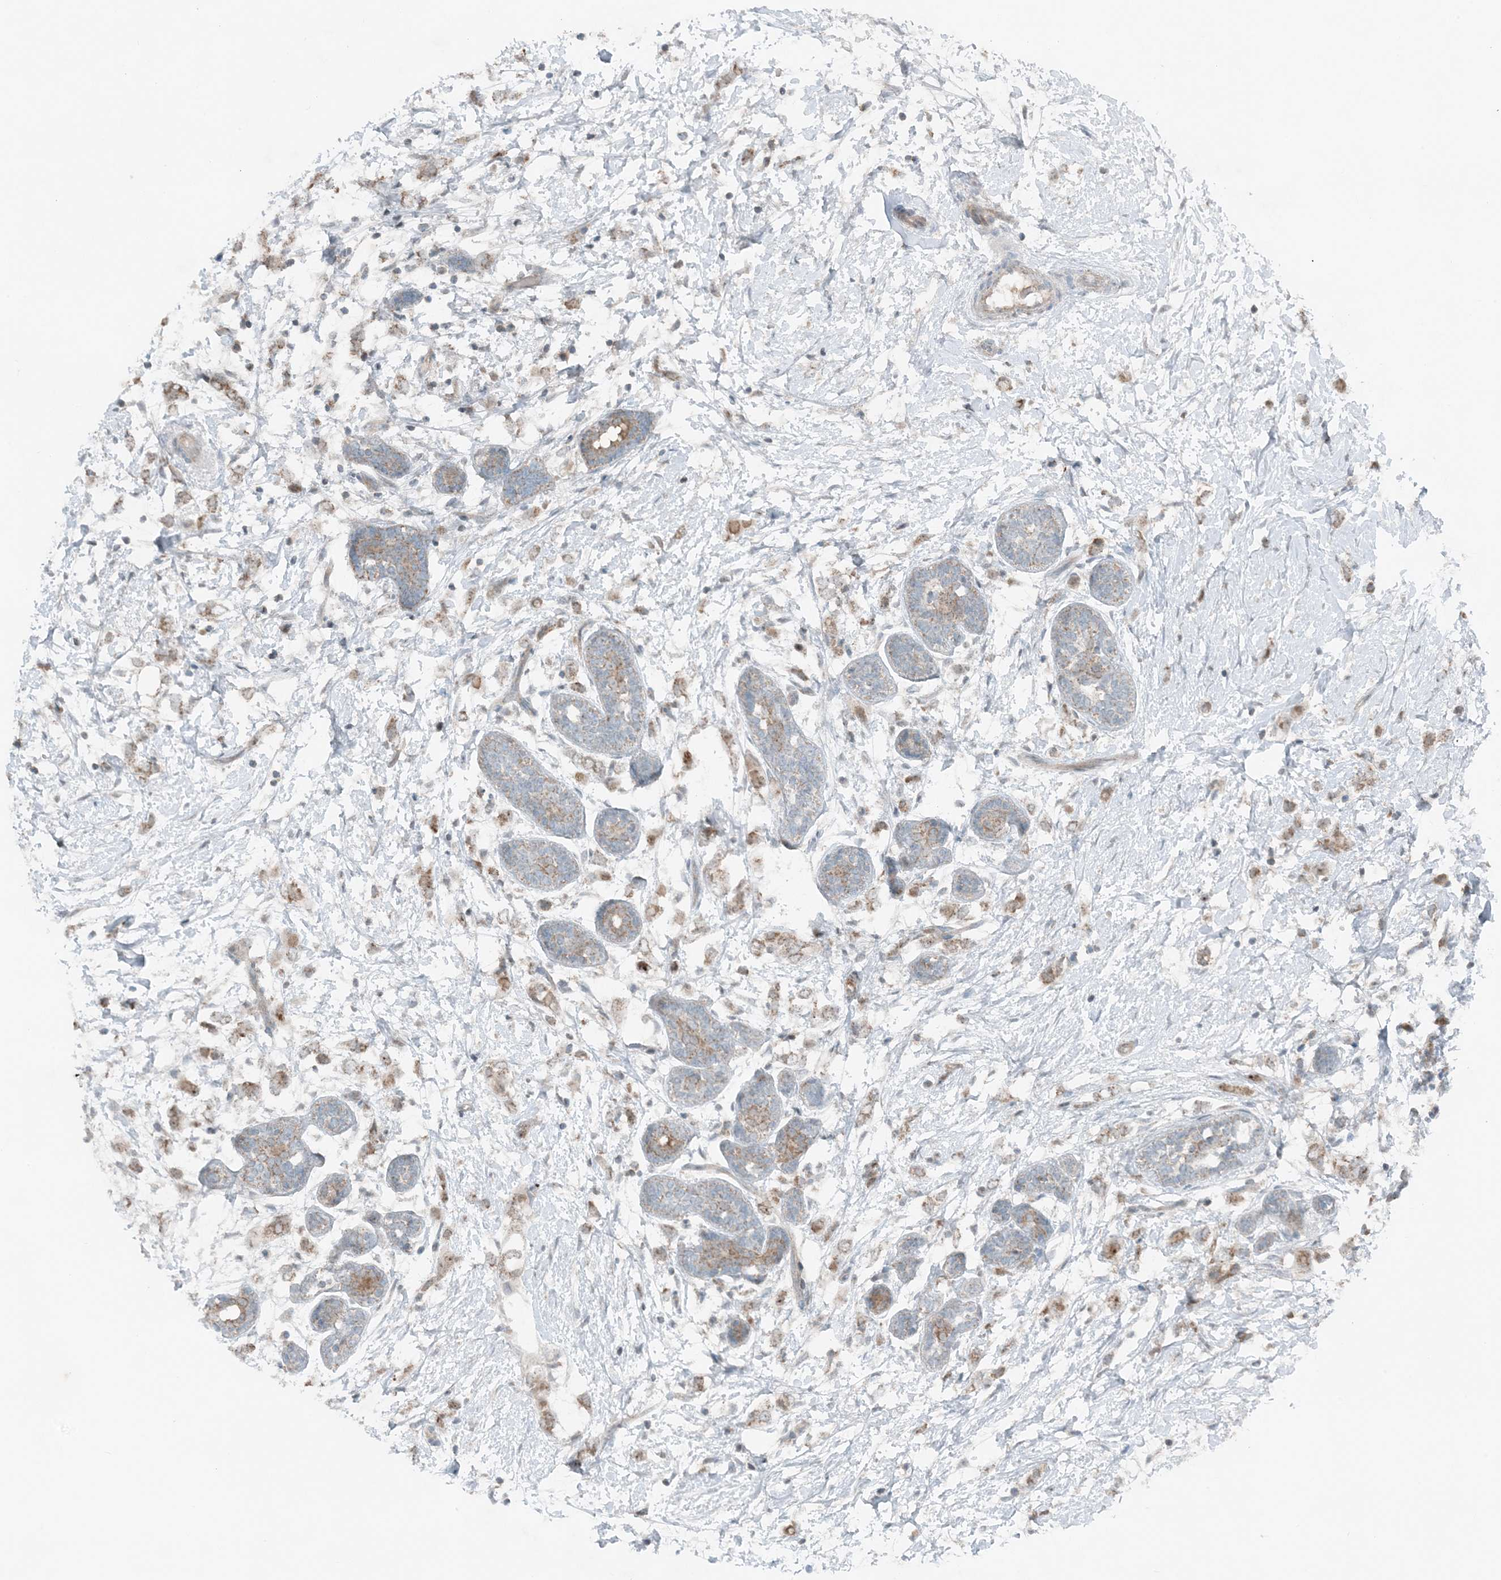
{"staining": {"intensity": "weak", "quantity": ">75%", "location": "cytoplasmic/membranous"}, "tissue": "breast cancer", "cell_type": "Tumor cells", "image_type": "cancer", "snomed": [{"axis": "morphology", "description": "Normal tissue, NOS"}, {"axis": "morphology", "description": "Lobular carcinoma"}, {"axis": "topography", "description": "Breast"}], "caption": "Immunohistochemical staining of human breast cancer (lobular carcinoma) exhibits low levels of weak cytoplasmic/membranous staining in approximately >75% of tumor cells.", "gene": "MITD1", "patient": {"sex": "female", "age": 47}}